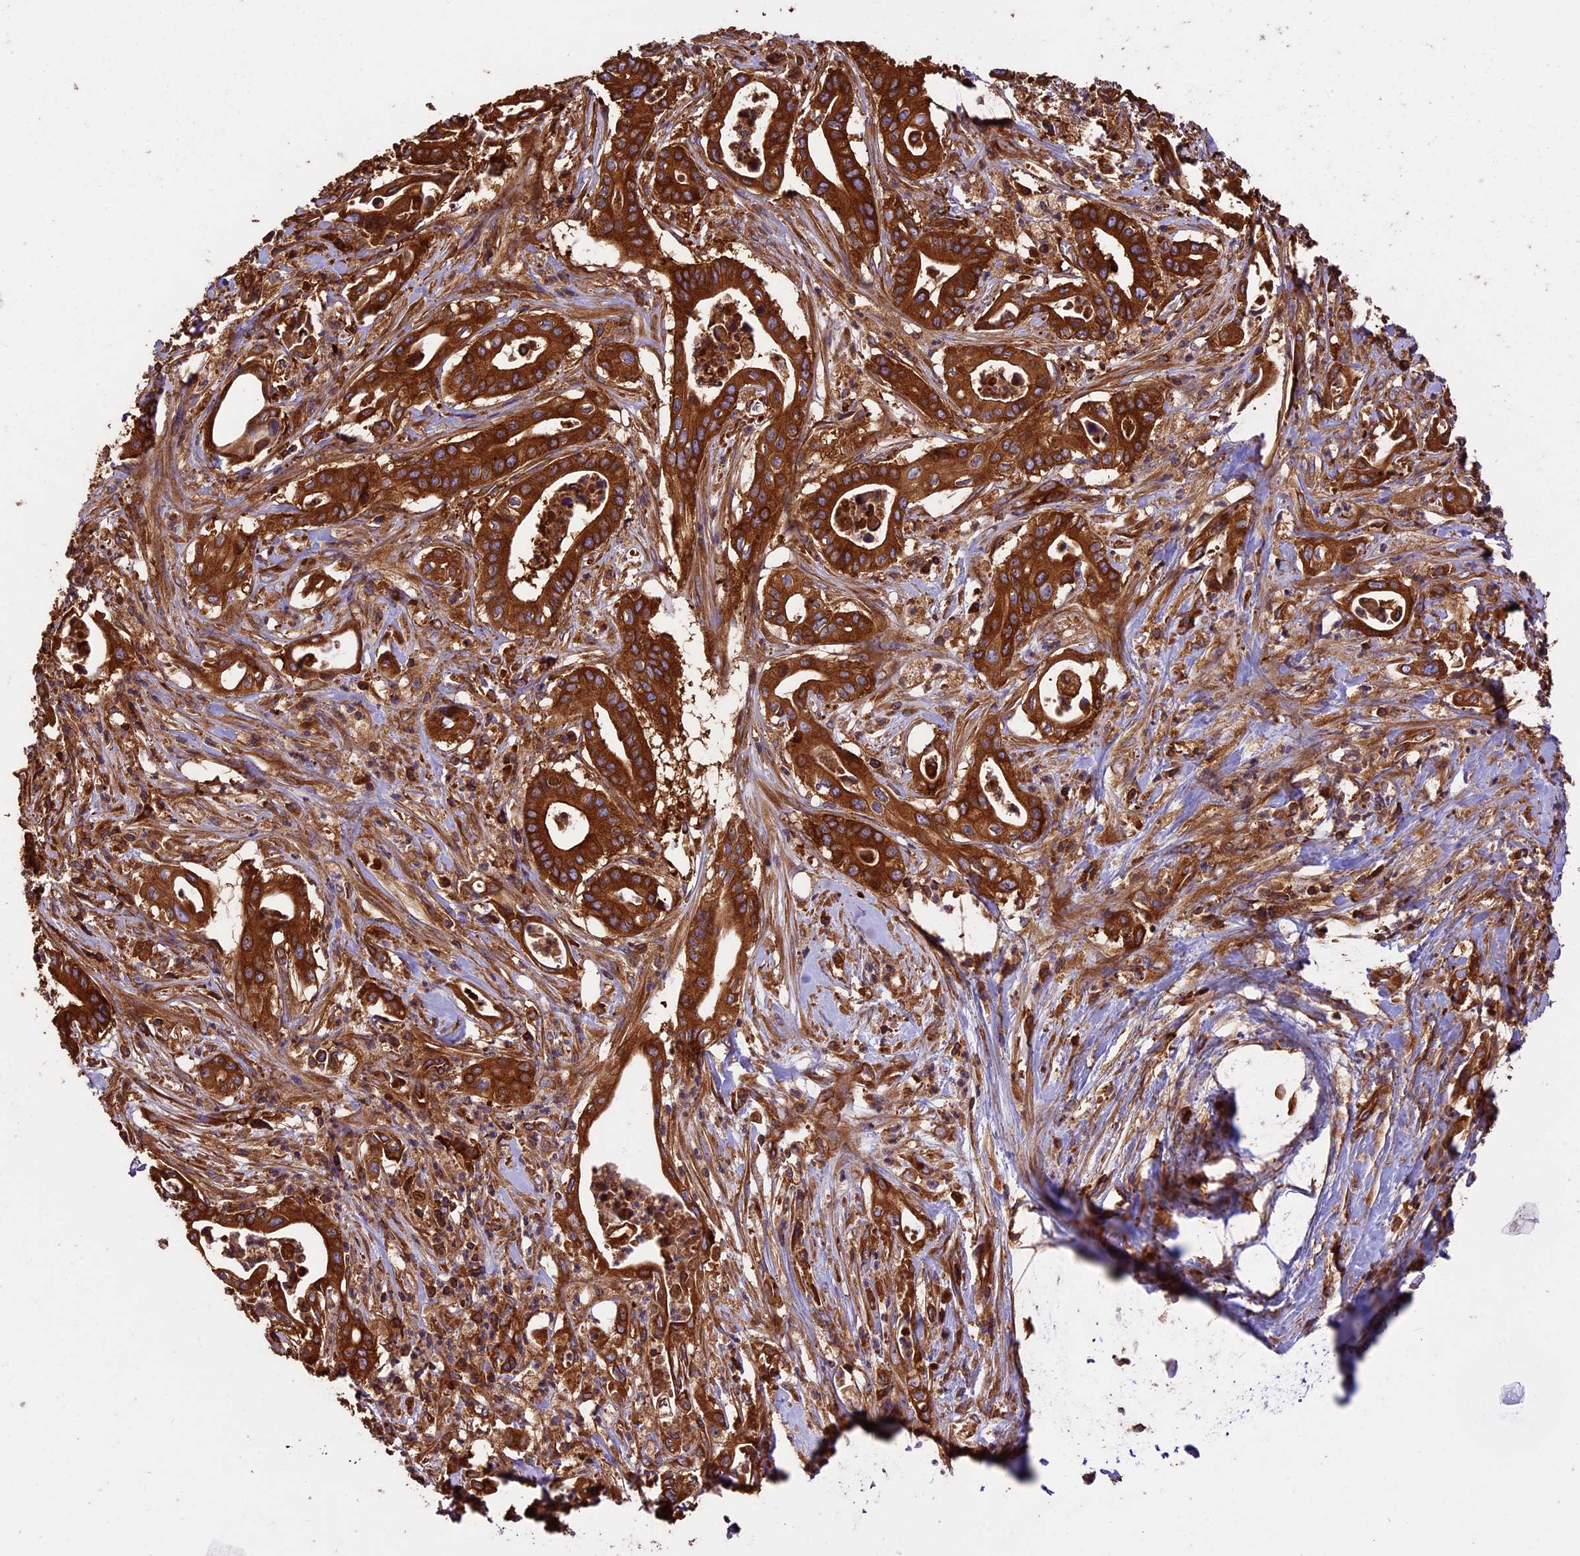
{"staining": {"intensity": "strong", "quantity": ">75%", "location": "cytoplasmic/membranous"}, "tissue": "pancreatic cancer", "cell_type": "Tumor cells", "image_type": "cancer", "snomed": [{"axis": "morphology", "description": "Adenocarcinoma, NOS"}, {"axis": "topography", "description": "Pancreas"}], "caption": "Immunohistochemistry (IHC) of human adenocarcinoma (pancreatic) displays high levels of strong cytoplasmic/membranous staining in approximately >75% of tumor cells.", "gene": "KARS1", "patient": {"sex": "female", "age": 77}}